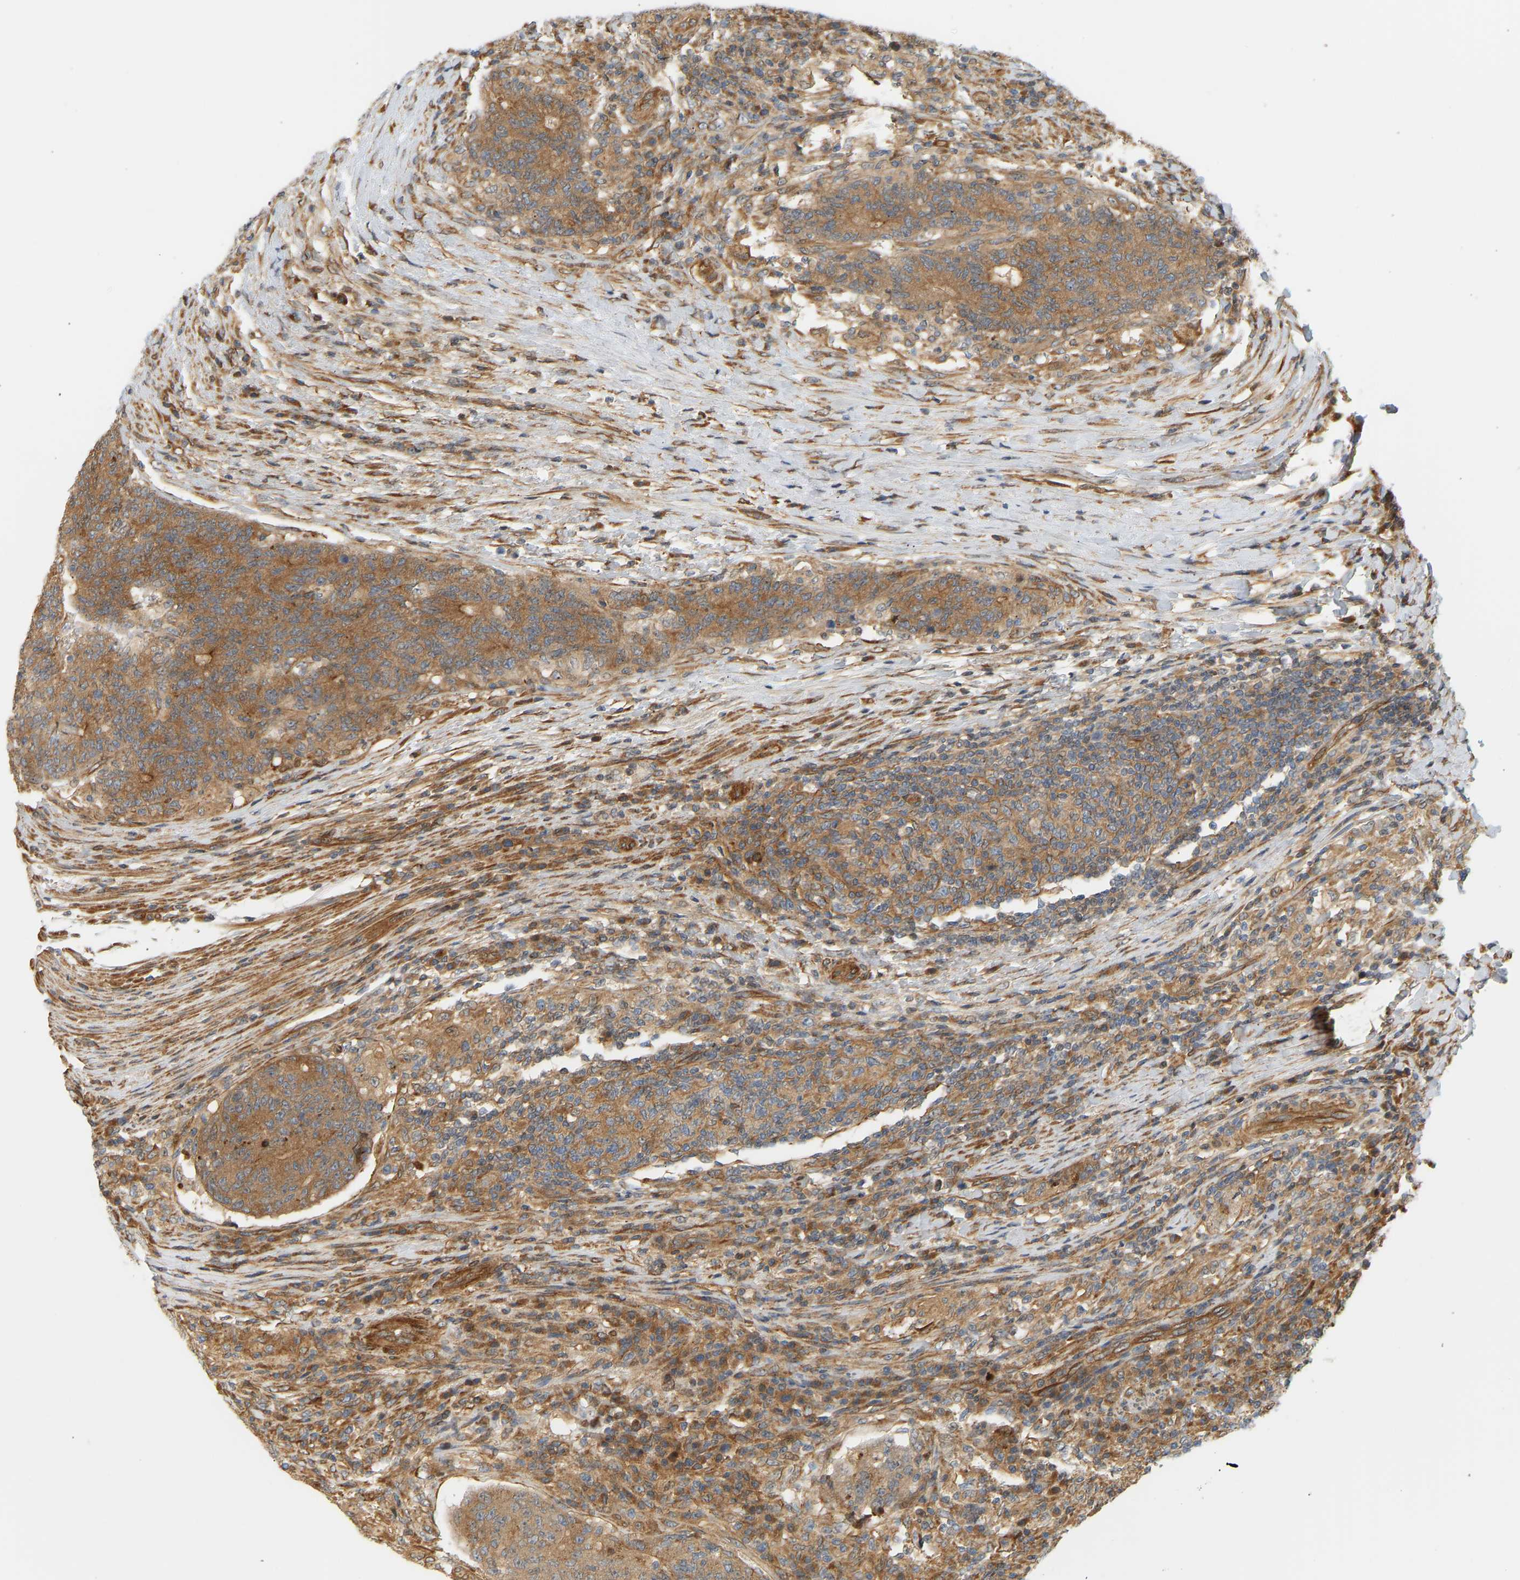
{"staining": {"intensity": "moderate", "quantity": ">75%", "location": "cytoplasmic/membranous"}, "tissue": "colorectal cancer", "cell_type": "Tumor cells", "image_type": "cancer", "snomed": [{"axis": "morphology", "description": "Normal tissue, NOS"}, {"axis": "morphology", "description": "Adenocarcinoma, NOS"}, {"axis": "topography", "description": "Colon"}], "caption": "Immunohistochemistry (IHC) photomicrograph of colorectal adenocarcinoma stained for a protein (brown), which reveals medium levels of moderate cytoplasmic/membranous staining in about >75% of tumor cells.", "gene": "CEP57", "patient": {"sex": "female", "age": 75}}